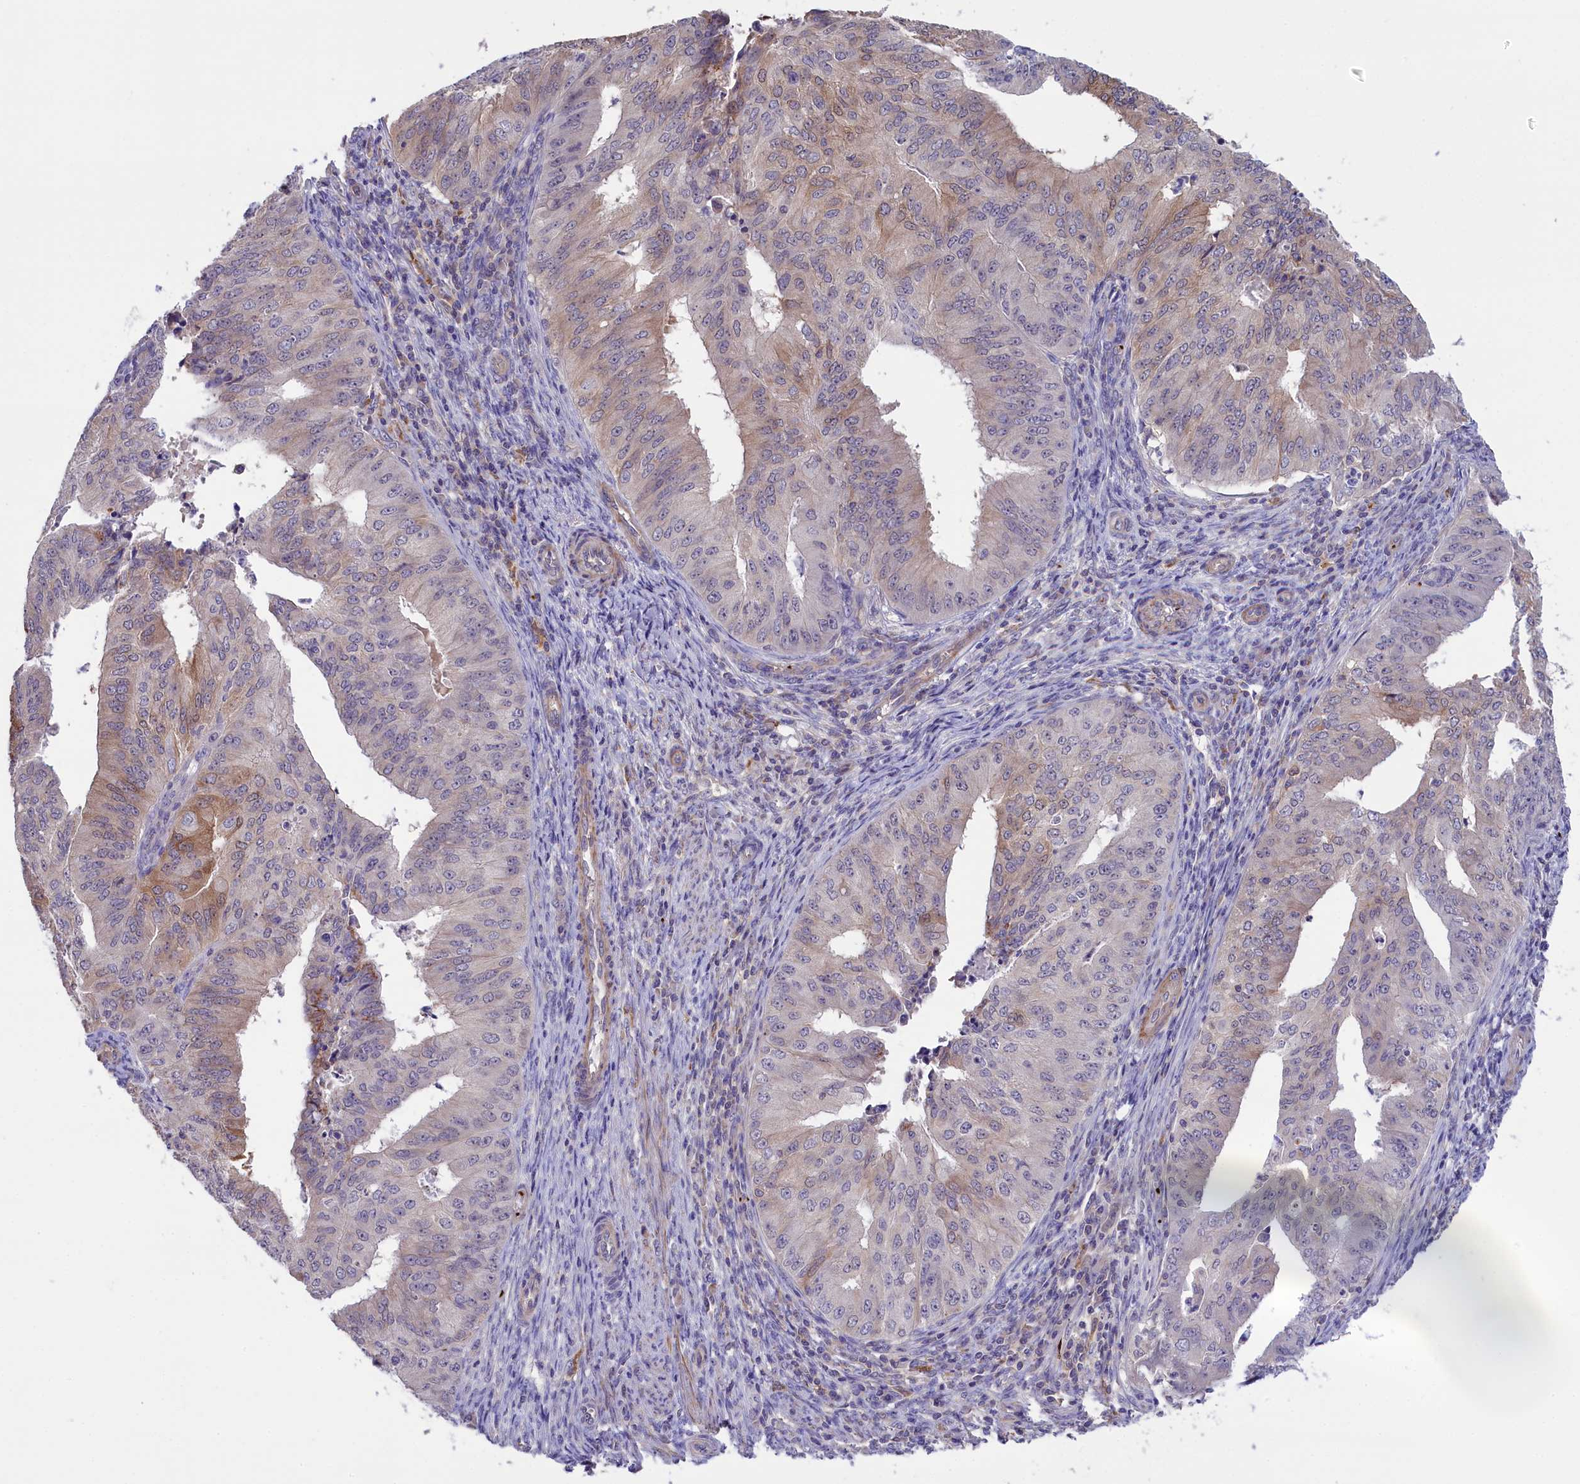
{"staining": {"intensity": "weak", "quantity": "<25%", "location": "cytoplasmic/membranous"}, "tissue": "endometrial cancer", "cell_type": "Tumor cells", "image_type": "cancer", "snomed": [{"axis": "morphology", "description": "Adenocarcinoma, NOS"}, {"axis": "topography", "description": "Endometrium"}], "caption": "High magnification brightfield microscopy of adenocarcinoma (endometrial) stained with DAB (brown) and counterstained with hematoxylin (blue): tumor cells show no significant expression.", "gene": "HEATR3", "patient": {"sex": "female", "age": 50}}